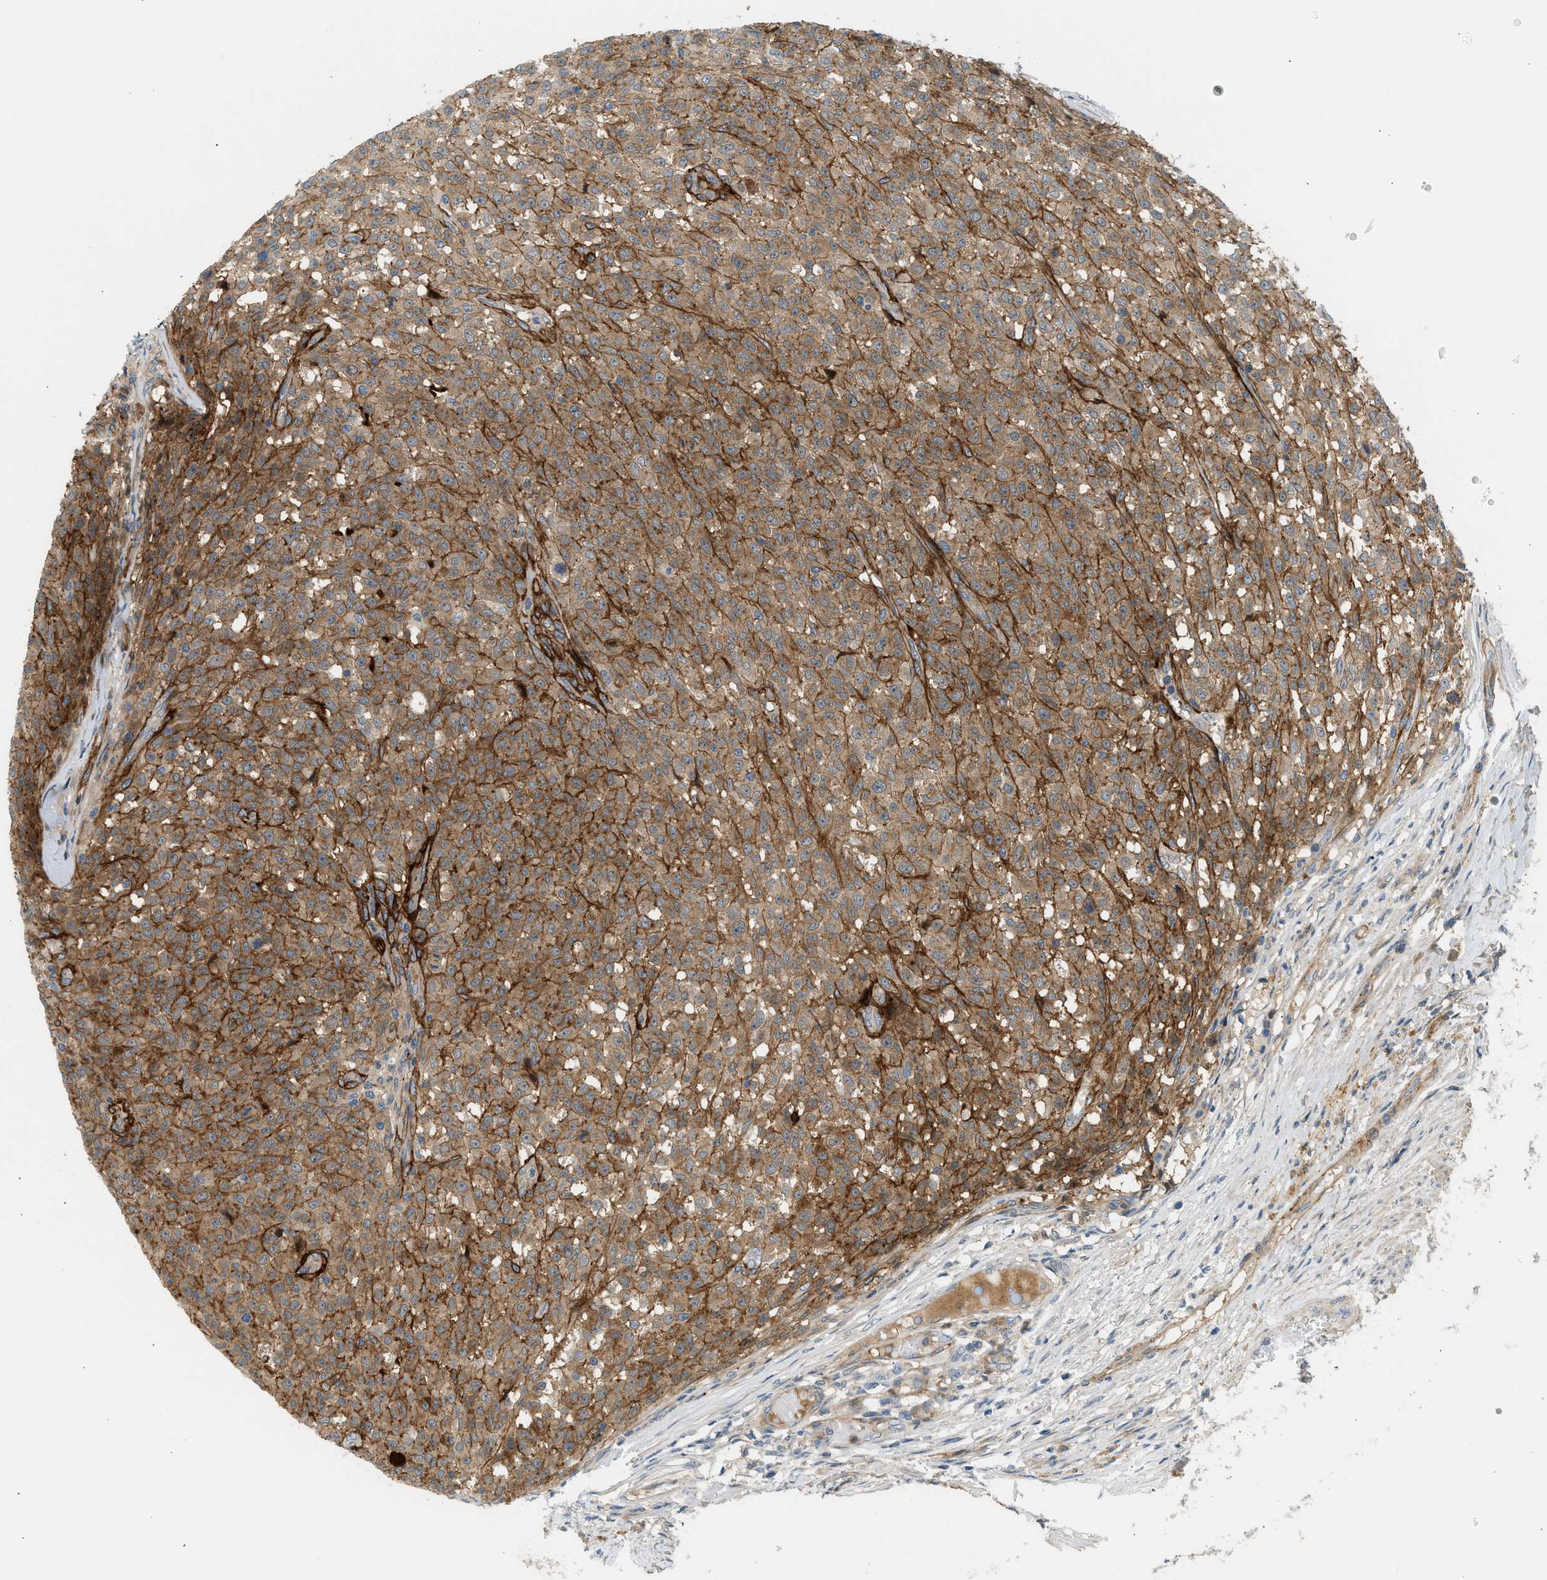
{"staining": {"intensity": "moderate", "quantity": ">75%", "location": "cytoplasmic/membranous"}, "tissue": "testis cancer", "cell_type": "Tumor cells", "image_type": "cancer", "snomed": [{"axis": "morphology", "description": "Seminoma, NOS"}, {"axis": "topography", "description": "Testis"}], "caption": "Protein expression analysis of human testis seminoma reveals moderate cytoplasmic/membranous staining in about >75% of tumor cells.", "gene": "EDNRA", "patient": {"sex": "male", "age": 59}}